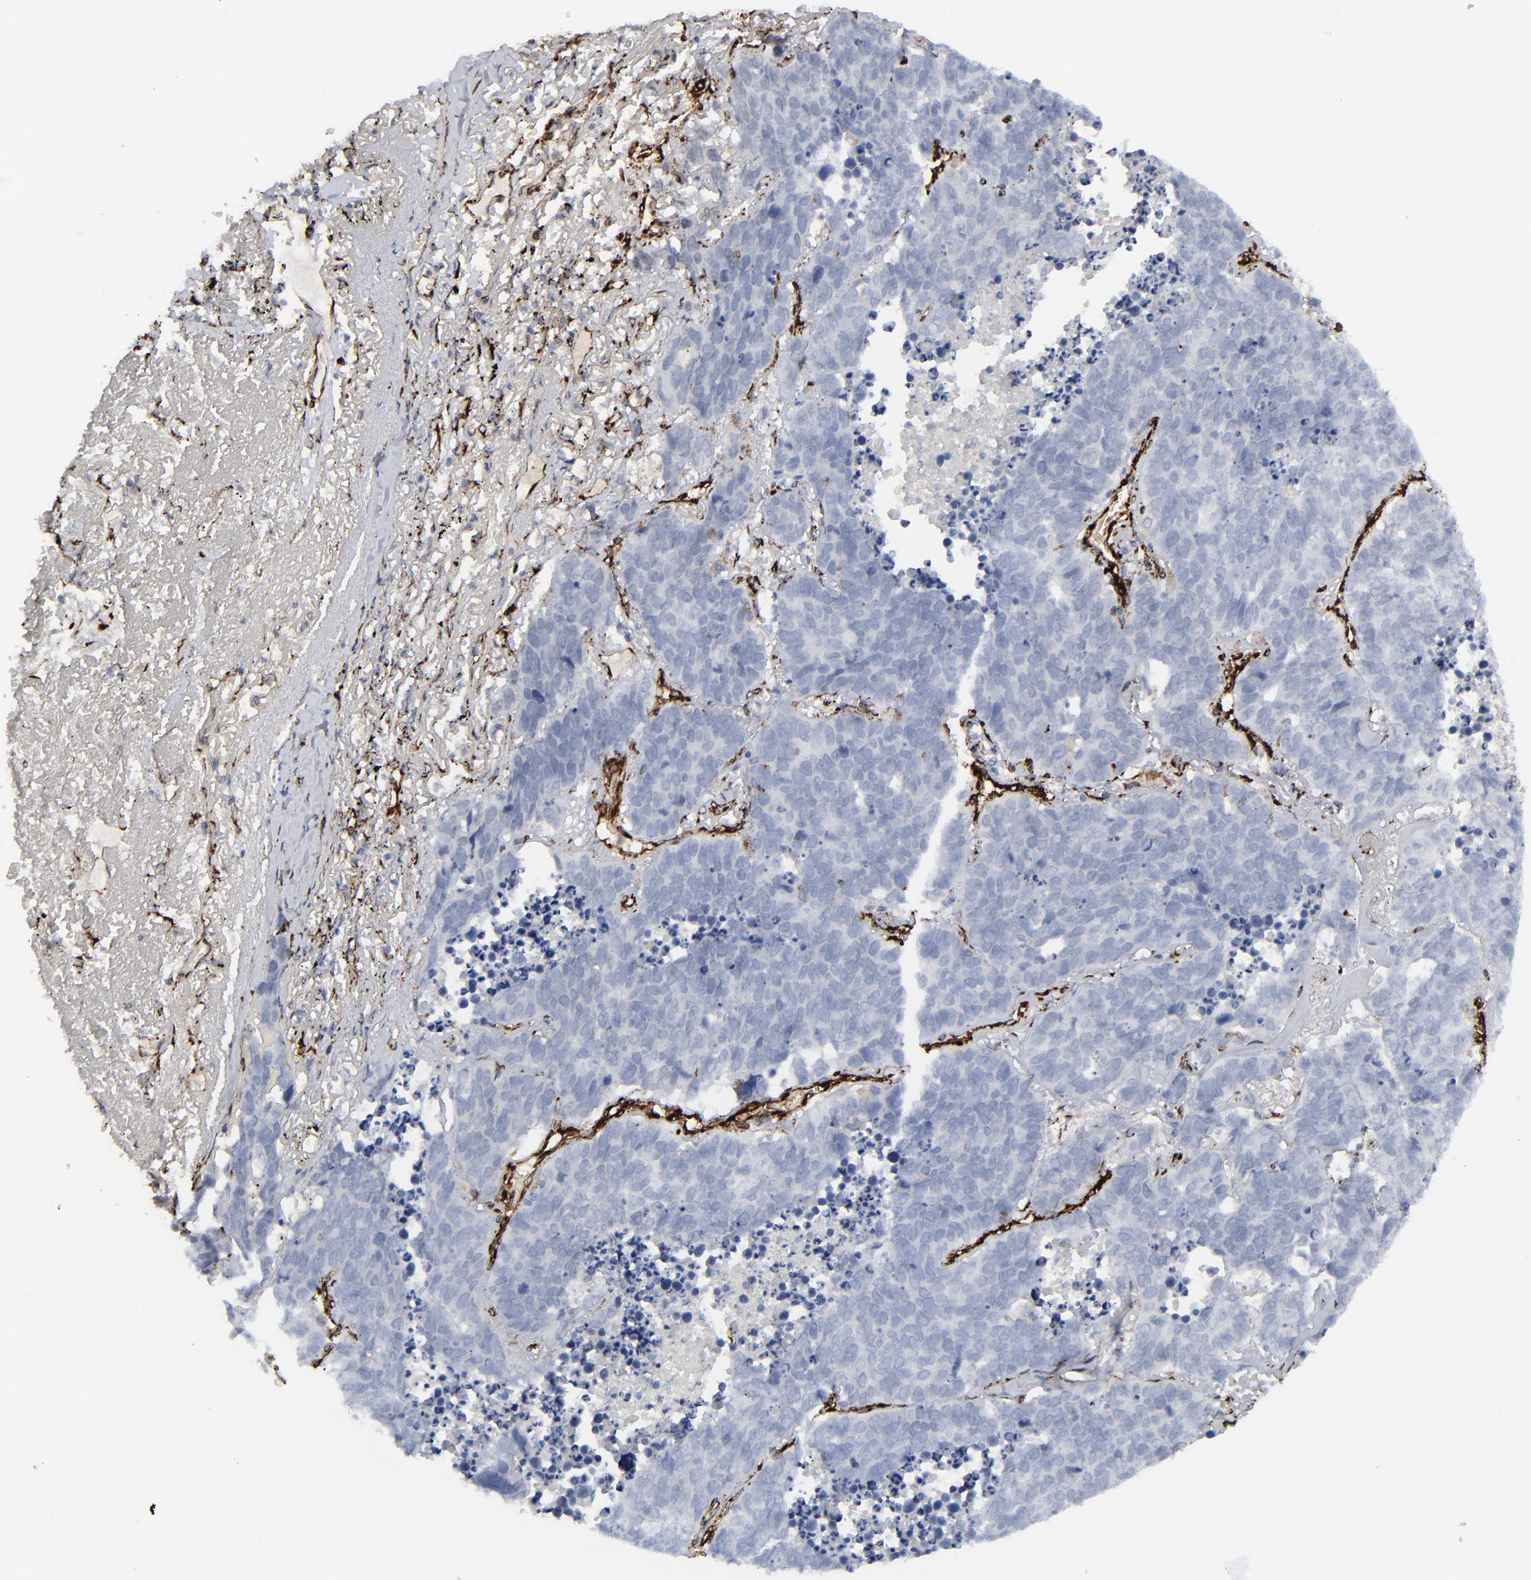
{"staining": {"intensity": "negative", "quantity": "none", "location": "none"}, "tissue": "lung cancer", "cell_type": "Tumor cells", "image_type": "cancer", "snomed": [{"axis": "morphology", "description": "Carcinoid, malignant, NOS"}, {"axis": "topography", "description": "Lung"}], "caption": "The micrograph displays no staining of tumor cells in lung carcinoid (malignant).", "gene": "SPARC", "patient": {"sex": "male", "age": 60}}